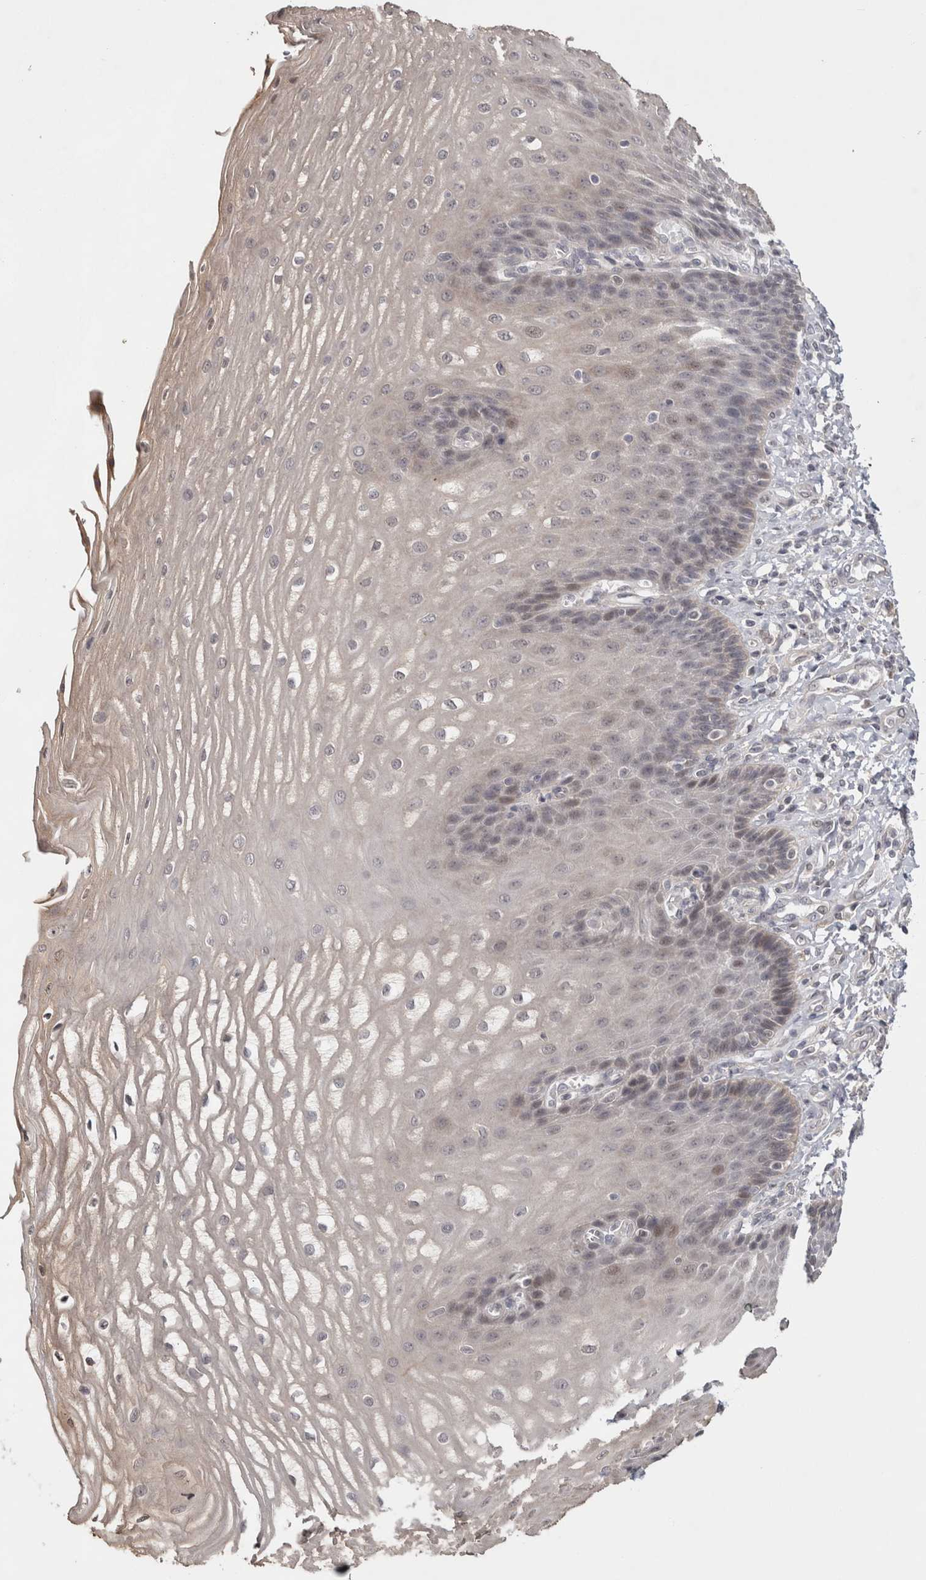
{"staining": {"intensity": "weak", "quantity": "<25%", "location": "nuclear"}, "tissue": "esophagus", "cell_type": "Squamous epithelial cells", "image_type": "normal", "snomed": [{"axis": "morphology", "description": "Normal tissue, NOS"}, {"axis": "topography", "description": "Esophagus"}], "caption": "This histopathology image is of unremarkable esophagus stained with immunohistochemistry to label a protein in brown with the nuclei are counter-stained blue. There is no expression in squamous epithelial cells. Nuclei are stained in blue.", "gene": "ZNF318", "patient": {"sex": "male", "age": 54}}